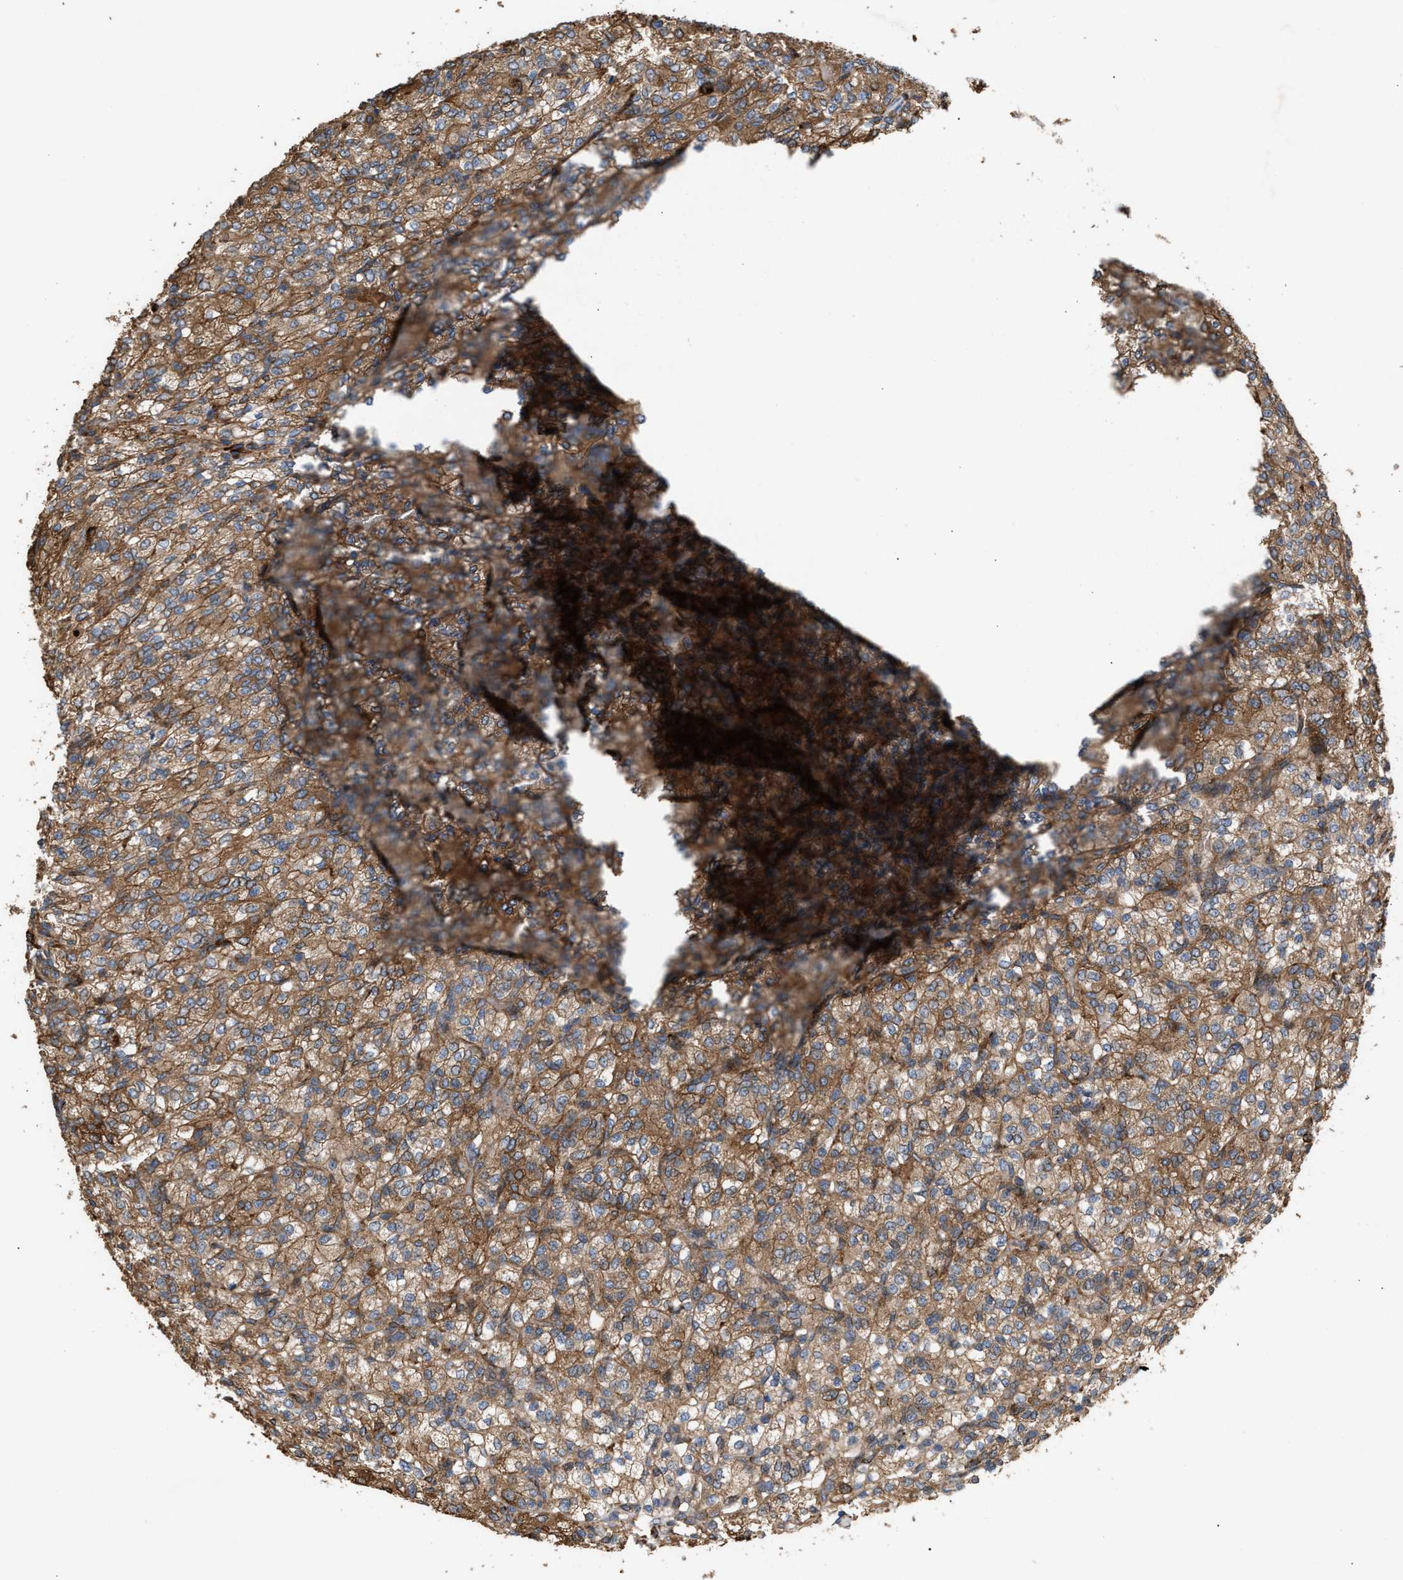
{"staining": {"intensity": "moderate", "quantity": ">75%", "location": "cytoplasmic/membranous"}, "tissue": "renal cancer", "cell_type": "Tumor cells", "image_type": "cancer", "snomed": [{"axis": "morphology", "description": "Adenocarcinoma, NOS"}, {"axis": "topography", "description": "Kidney"}], "caption": "IHC image of renal cancer stained for a protein (brown), which reveals medium levels of moderate cytoplasmic/membranous positivity in approximately >75% of tumor cells.", "gene": "GCC1", "patient": {"sex": "male", "age": 77}}